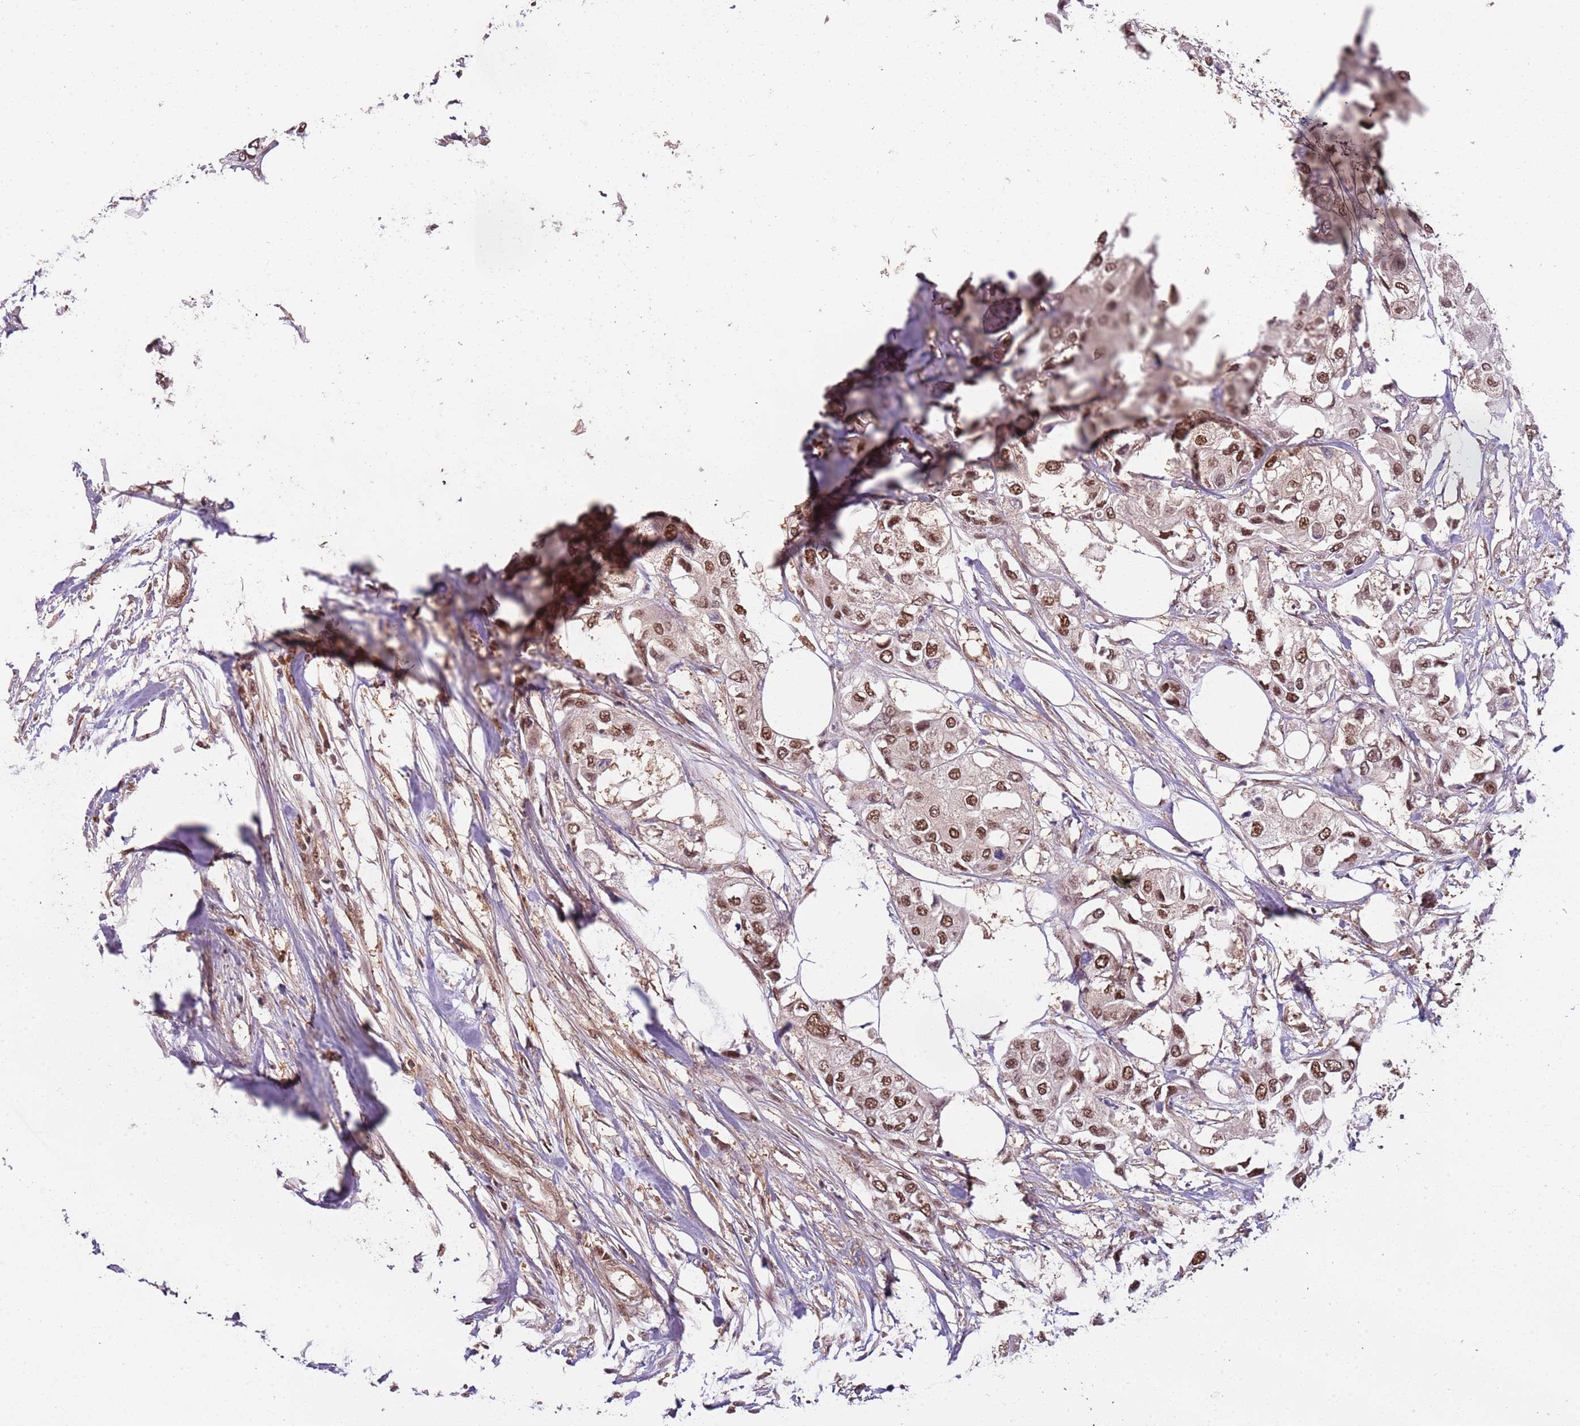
{"staining": {"intensity": "moderate", "quantity": ">75%", "location": "nuclear"}, "tissue": "urothelial cancer", "cell_type": "Tumor cells", "image_type": "cancer", "snomed": [{"axis": "morphology", "description": "Urothelial carcinoma, High grade"}, {"axis": "topography", "description": "Urinary bladder"}], "caption": "Immunohistochemical staining of human high-grade urothelial carcinoma displays moderate nuclear protein staining in about >75% of tumor cells.", "gene": "PGLS", "patient": {"sex": "male", "age": 64}}